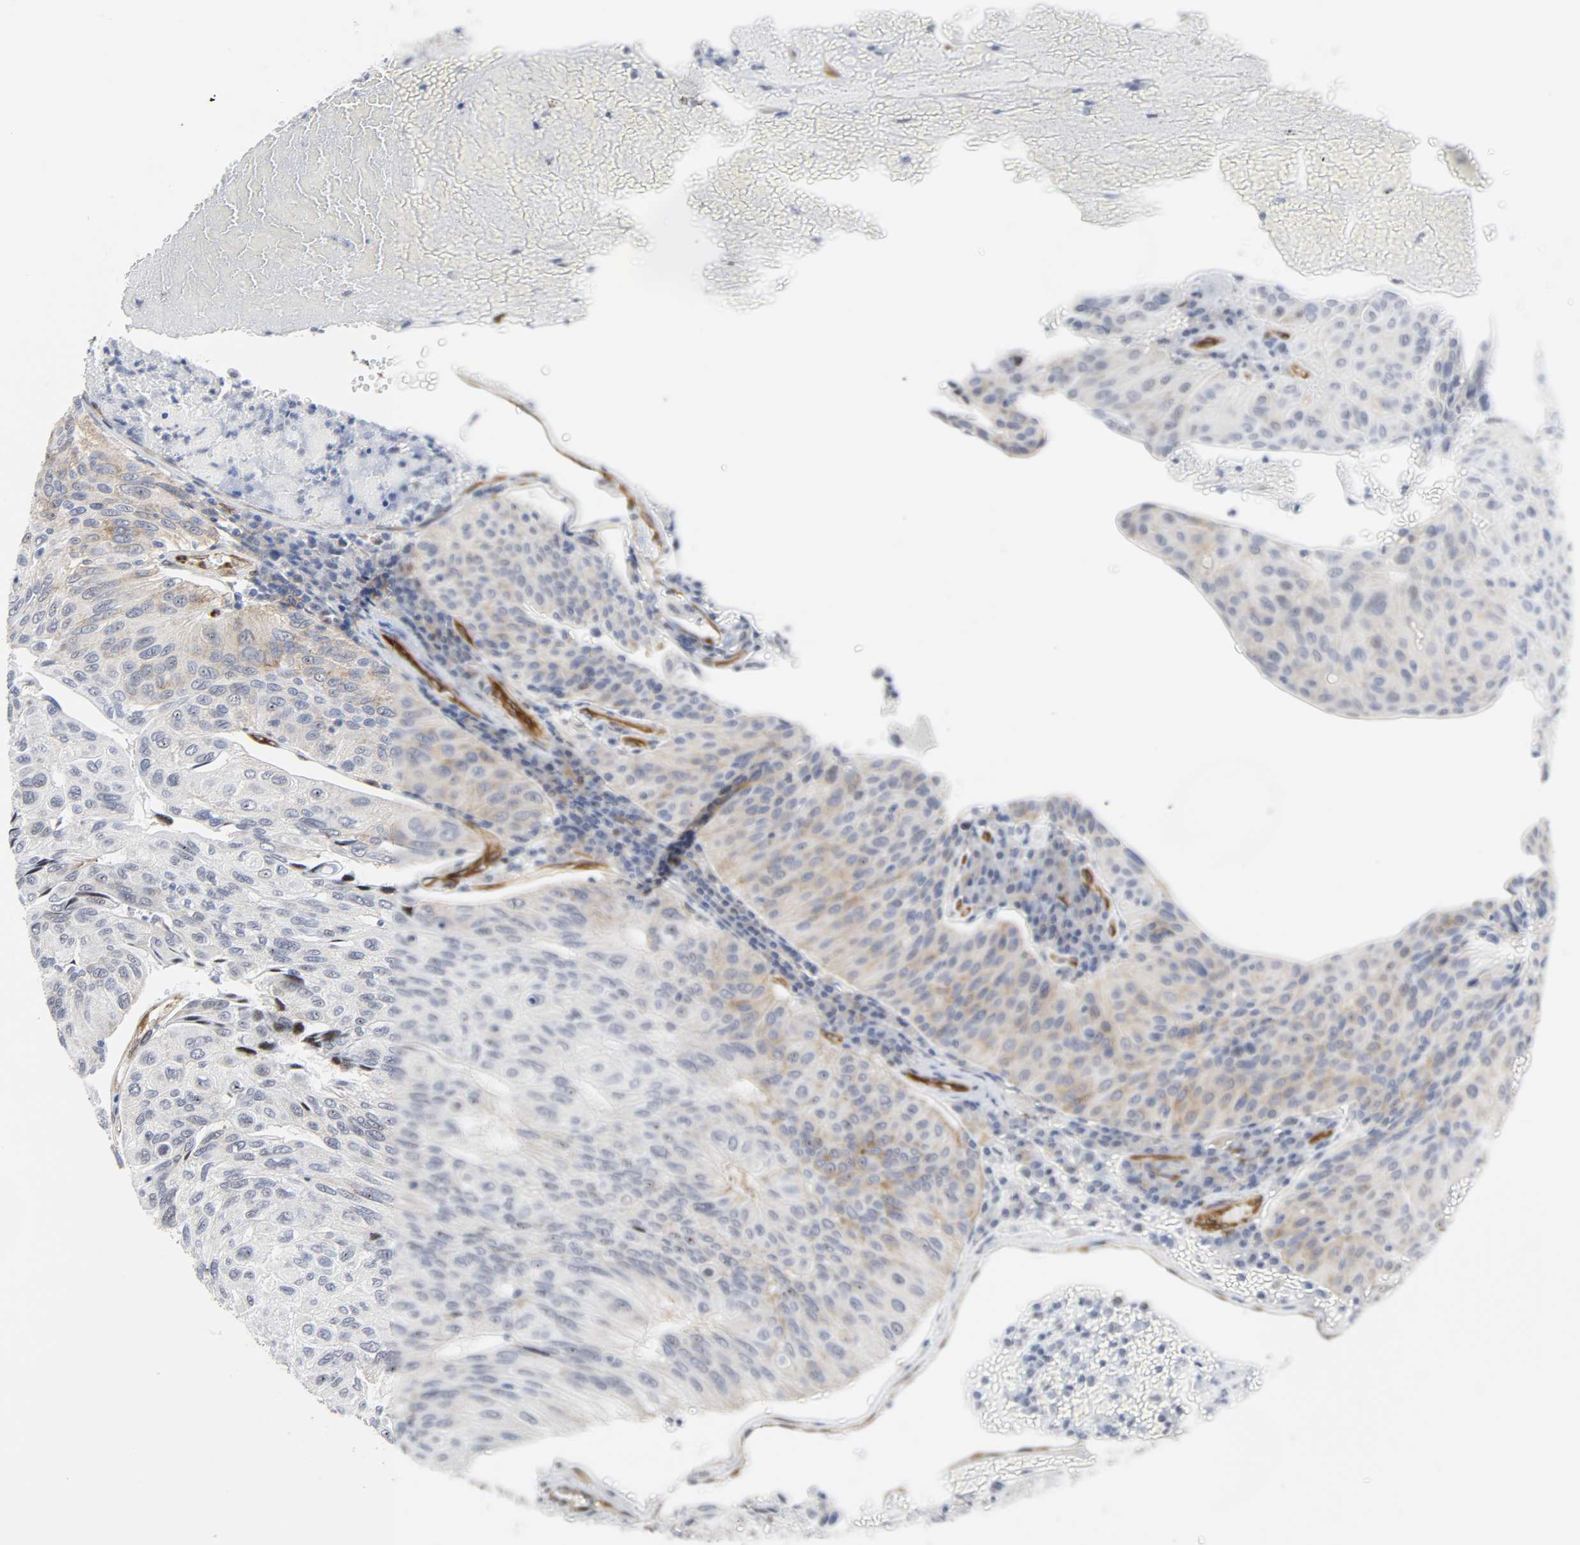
{"staining": {"intensity": "weak", "quantity": ">75%", "location": "cytoplasmic/membranous"}, "tissue": "urothelial cancer", "cell_type": "Tumor cells", "image_type": "cancer", "snomed": [{"axis": "morphology", "description": "Urothelial carcinoma, High grade"}, {"axis": "topography", "description": "Urinary bladder"}], "caption": "About >75% of tumor cells in human urothelial carcinoma (high-grade) show weak cytoplasmic/membranous protein staining as visualized by brown immunohistochemical staining.", "gene": "DOCK1", "patient": {"sex": "male", "age": 66}}